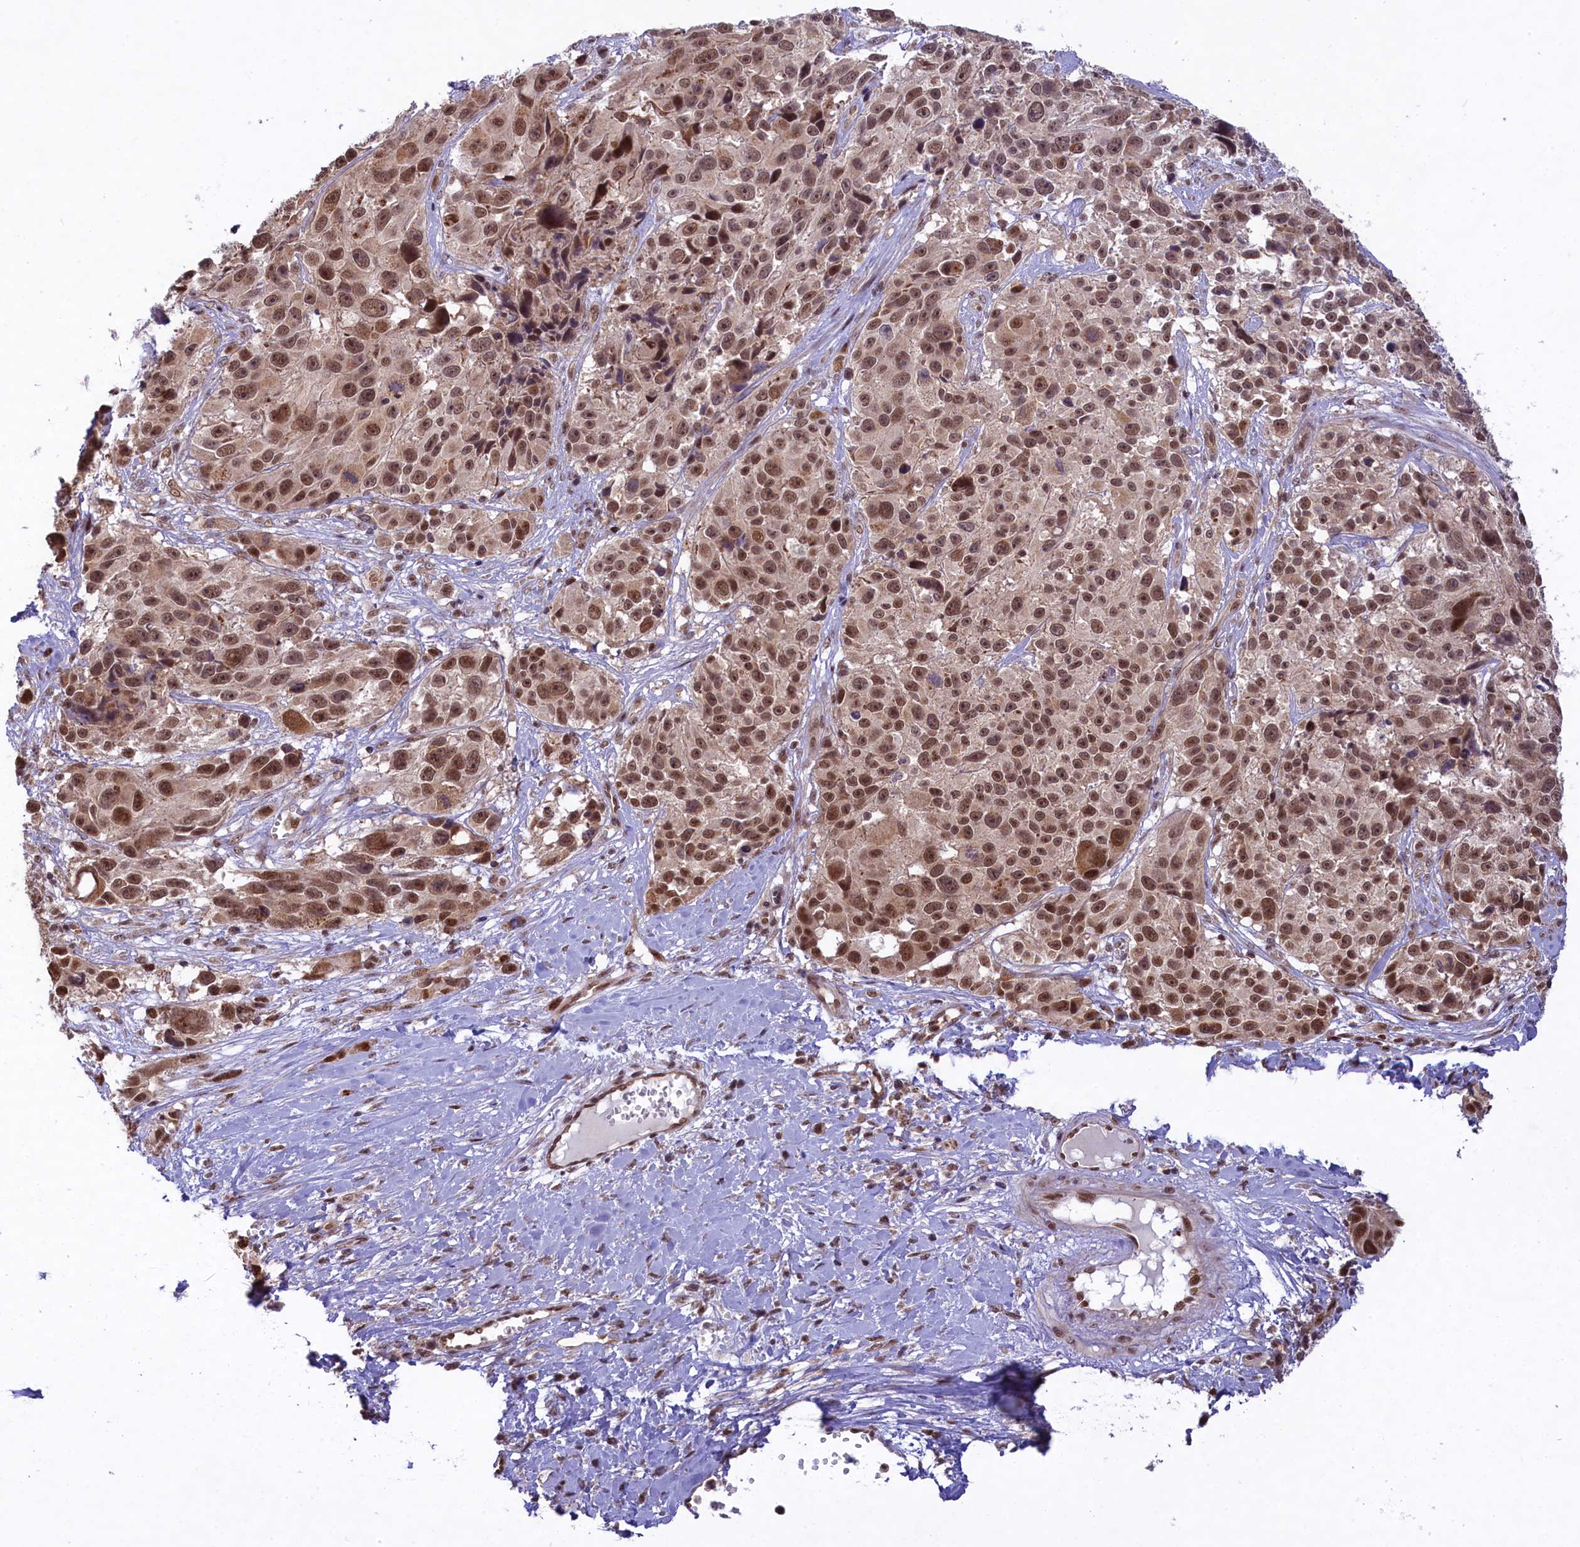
{"staining": {"intensity": "moderate", "quantity": ">75%", "location": "nuclear"}, "tissue": "melanoma", "cell_type": "Tumor cells", "image_type": "cancer", "snomed": [{"axis": "morphology", "description": "Malignant melanoma, NOS"}, {"axis": "topography", "description": "Skin"}], "caption": "Protein expression analysis of melanoma displays moderate nuclear staining in about >75% of tumor cells.", "gene": "CARD8", "patient": {"sex": "male", "age": 84}}